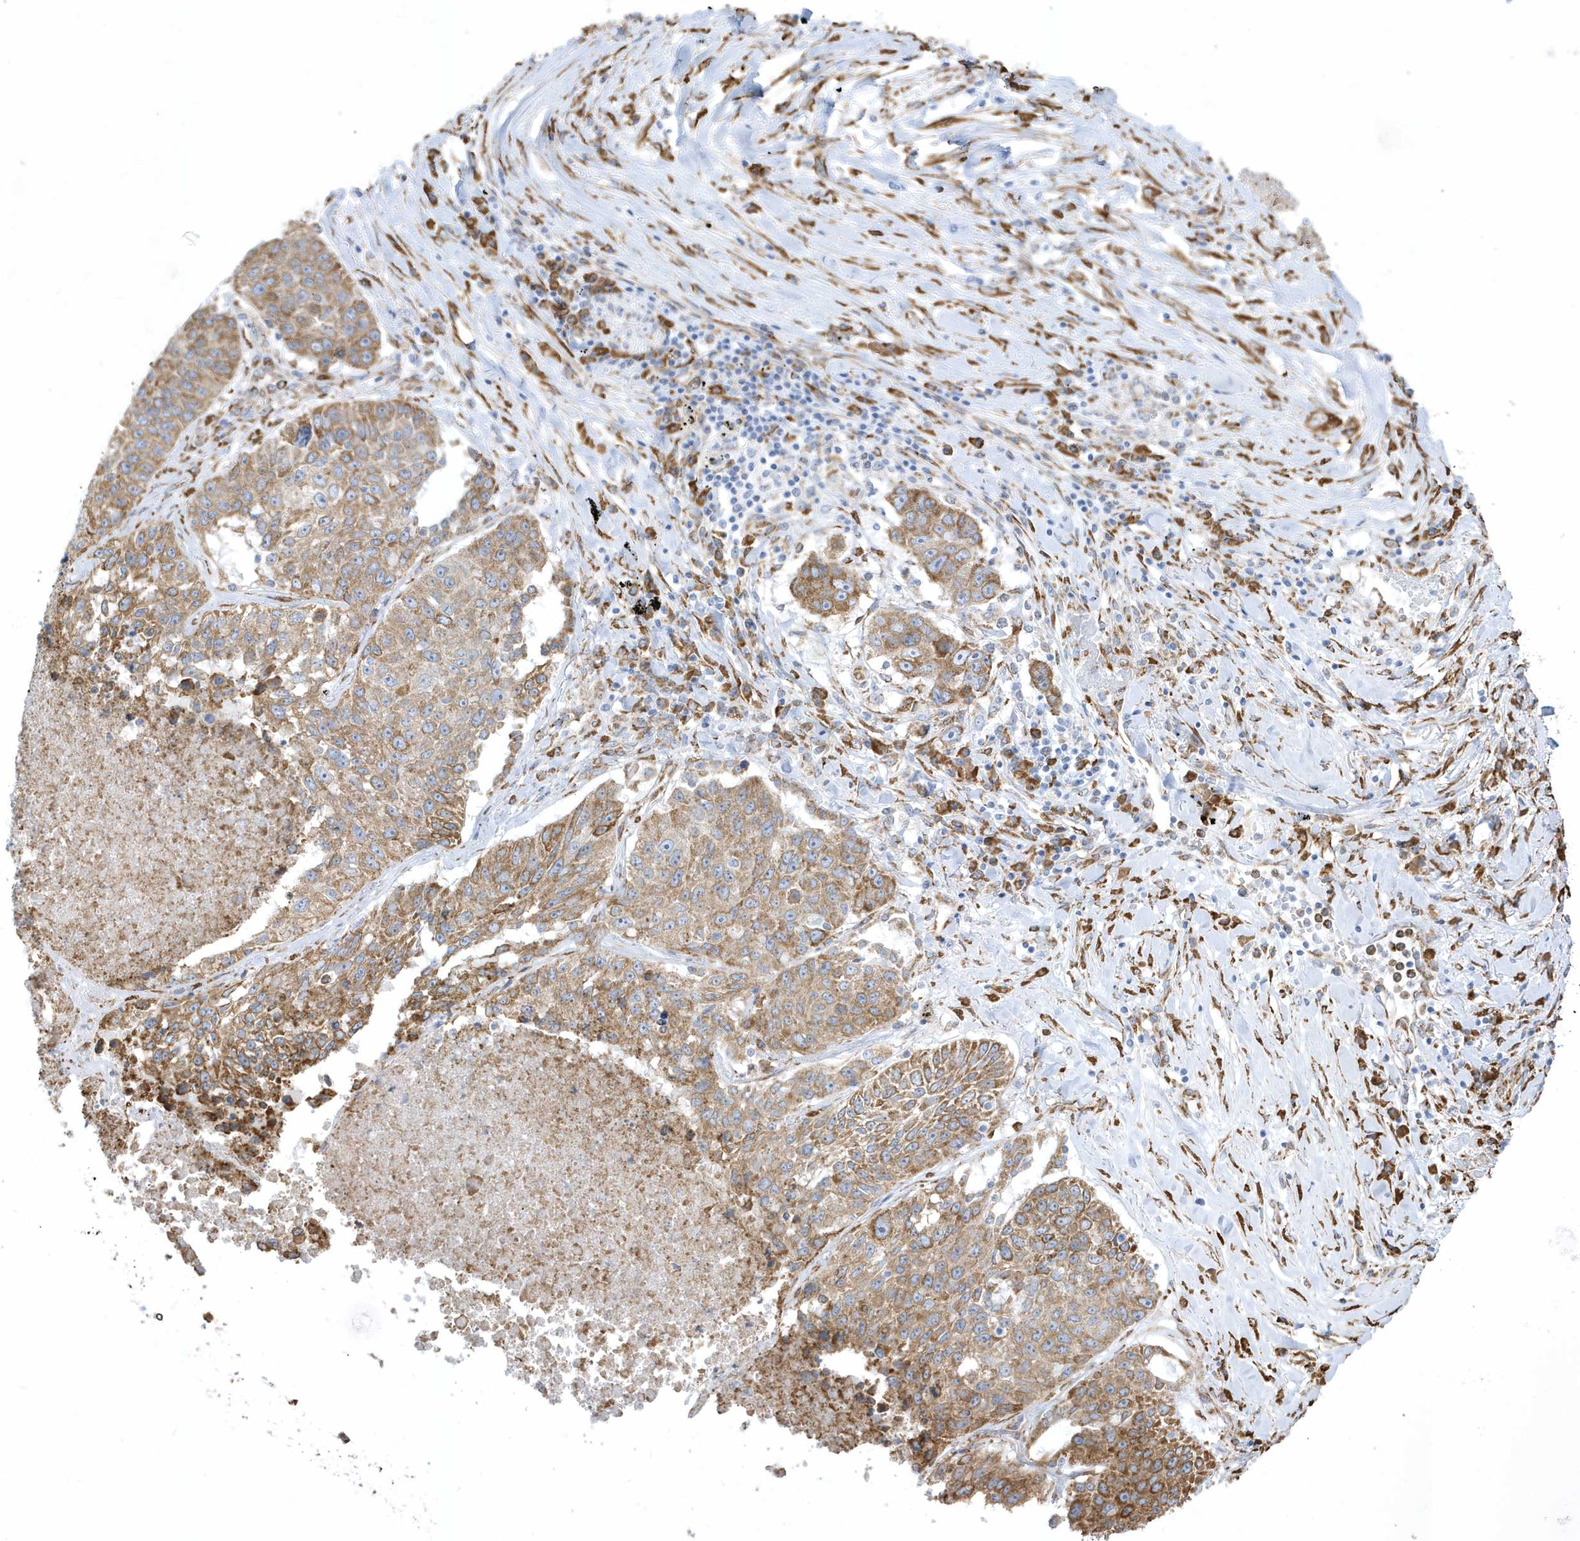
{"staining": {"intensity": "moderate", "quantity": ">75%", "location": "cytoplasmic/membranous"}, "tissue": "lung cancer", "cell_type": "Tumor cells", "image_type": "cancer", "snomed": [{"axis": "morphology", "description": "Squamous cell carcinoma, NOS"}, {"axis": "topography", "description": "Lung"}], "caption": "A histopathology image of human lung cancer stained for a protein displays moderate cytoplasmic/membranous brown staining in tumor cells.", "gene": "DCAF1", "patient": {"sex": "male", "age": 61}}